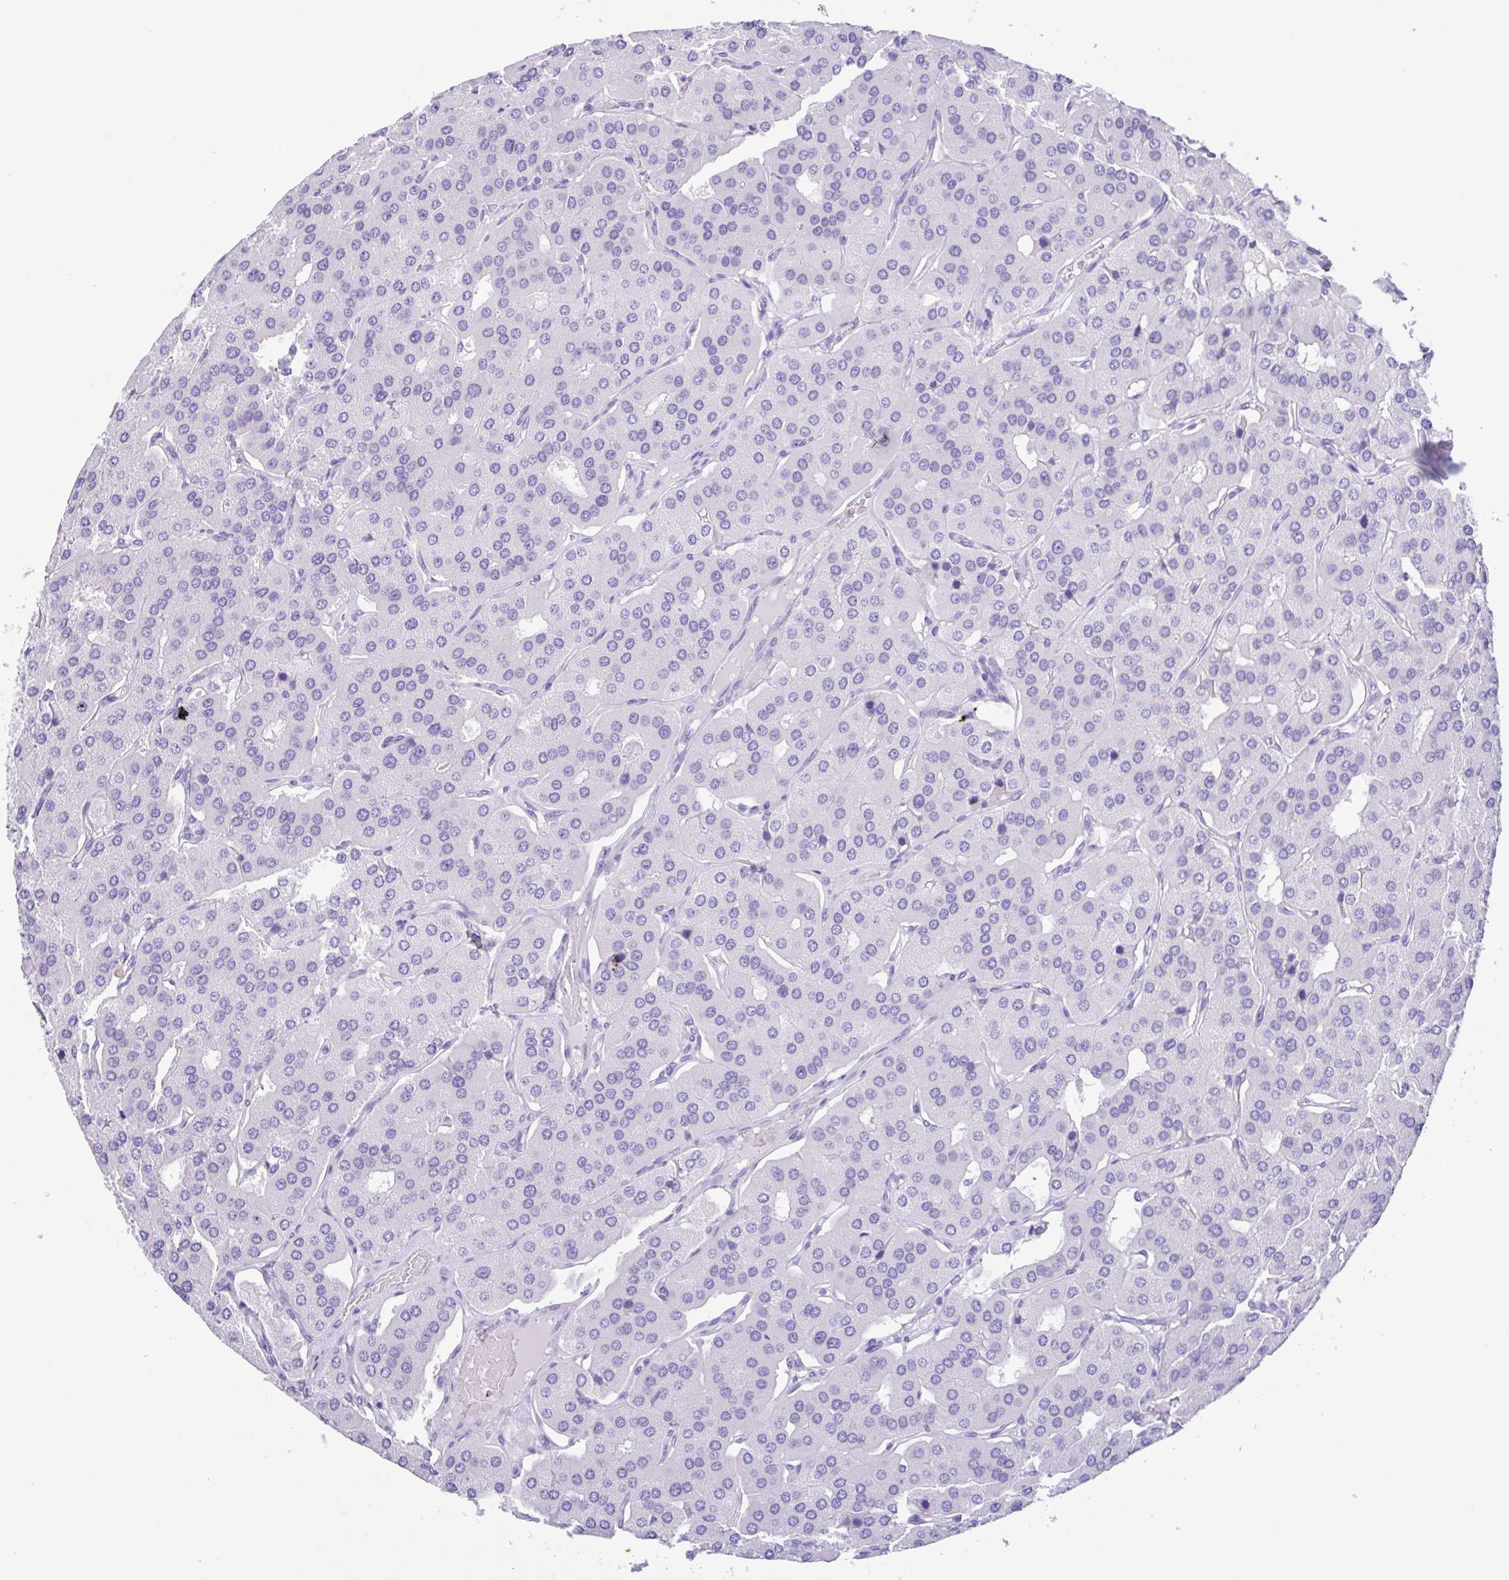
{"staining": {"intensity": "negative", "quantity": "none", "location": "none"}, "tissue": "parathyroid gland", "cell_type": "Glandular cells", "image_type": "normal", "snomed": [{"axis": "morphology", "description": "Normal tissue, NOS"}, {"axis": "morphology", "description": "Adenoma, NOS"}, {"axis": "topography", "description": "Parathyroid gland"}], "caption": "Photomicrograph shows no significant protein staining in glandular cells of normal parathyroid gland. The staining was performed using DAB to visualize the protein expression in brown, while the nuclei were stained in blue with hematoxylin (Magnification: 20x).", "gene": "CPA1", "patient": {"sex": "female", "age": 86}}